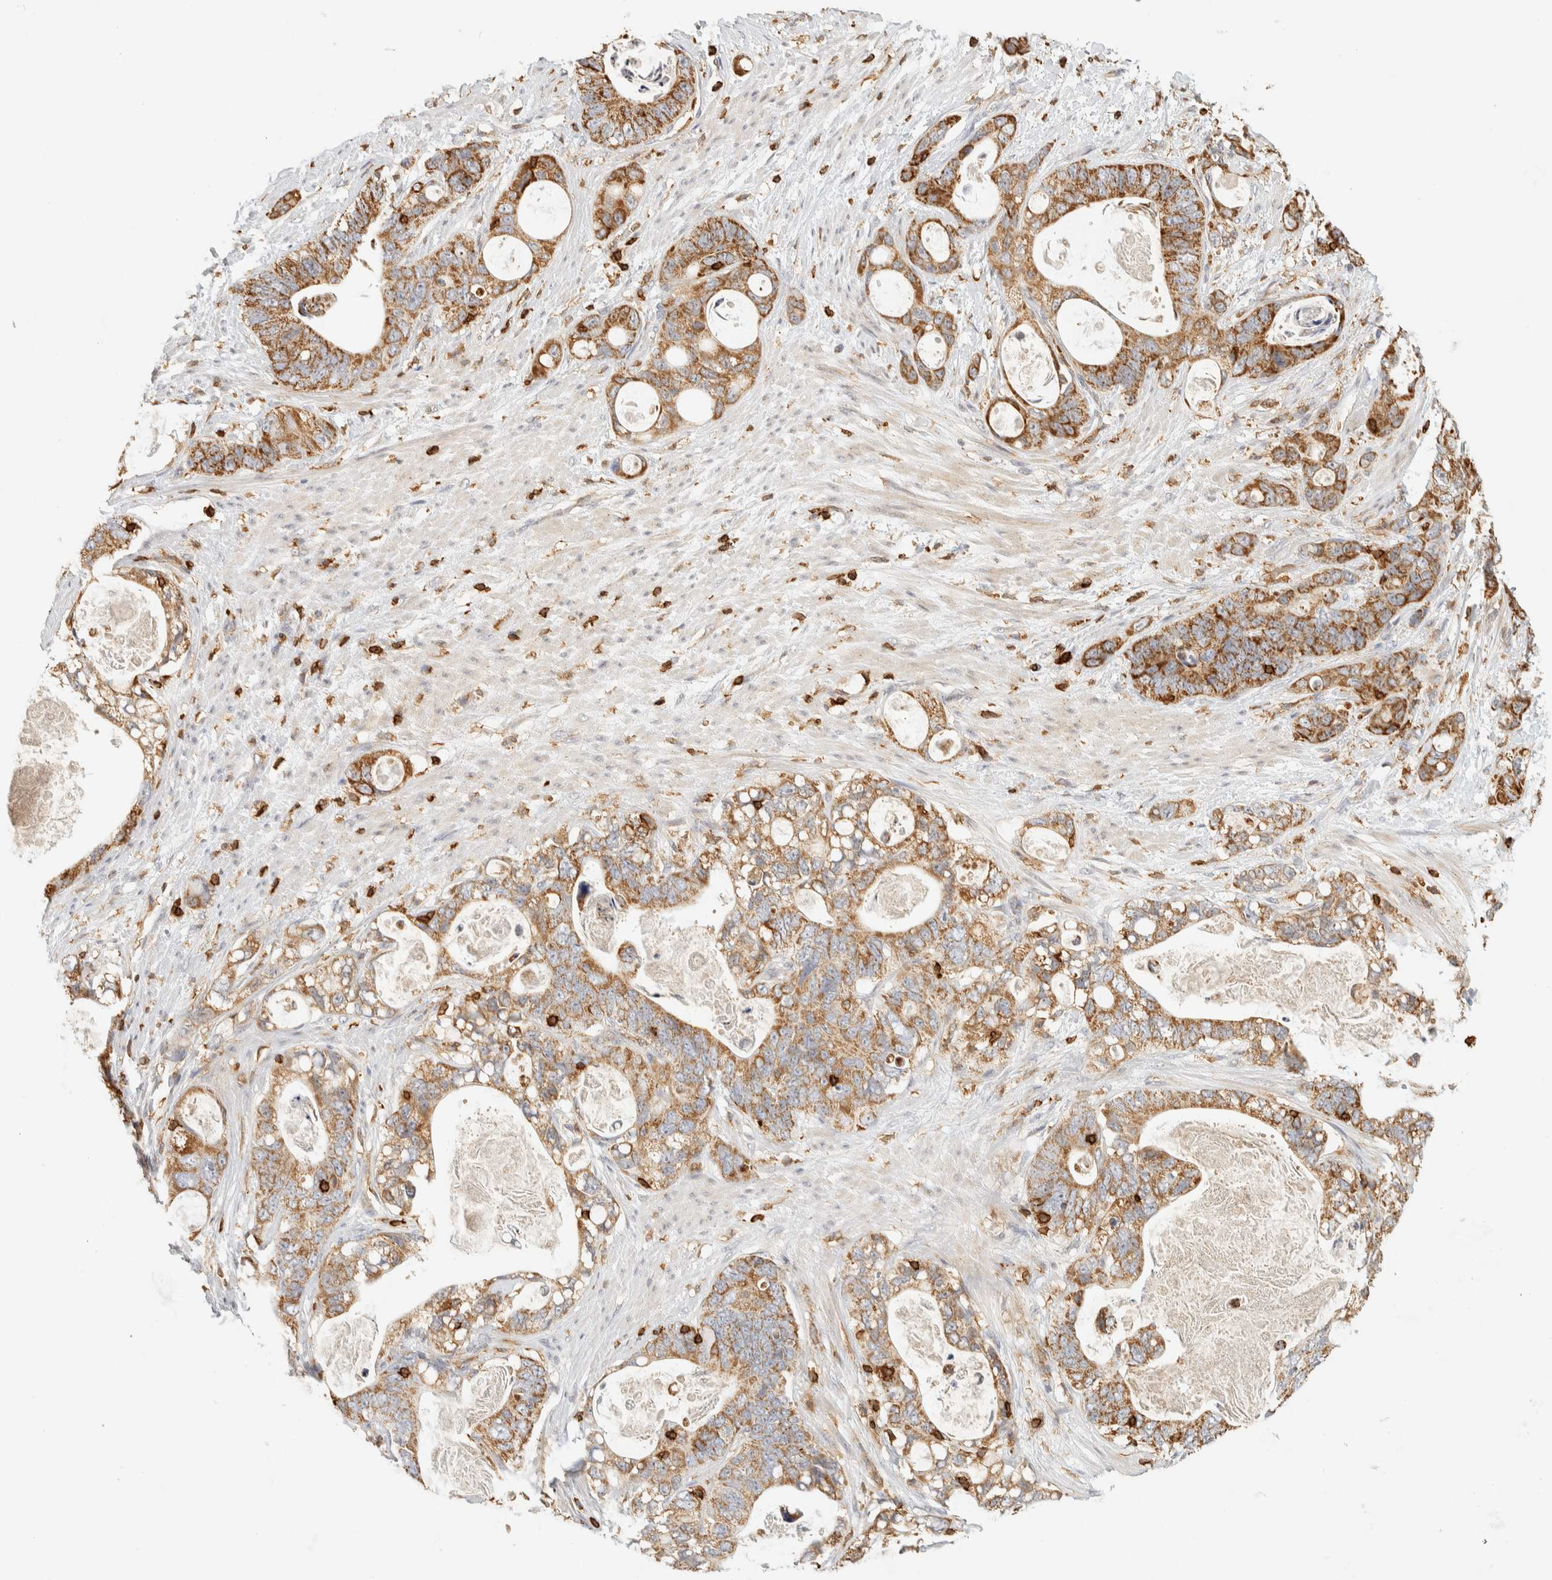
{"staining": {"intensity": "strong", "quantity": ">75%", "location": "cytoplasmic/membranous"}, "tissue": "stomach cancer", "cell_type": "Tumor cells", "image_type": "cancer", "snomed": [{"axis": "morphology", "description": "Normal tissue, NOS"}, {"axis": "morphology", "description": "Adenocarcinoma, NOS"}, {"axis": "topography", "description": "Stomach"}], "caption": "The immunohistochemical stain labels strong cytoplasmic/membranous positivity in tumor cells of stomach cancer (adenocarcinoma) tissue. The staining was performed using DAB (3,3'-diaminobenzidine), with brown indicating positive protein expression. Nuclei are stained blue with hematoxylin.", "gene": "RUNDC1", "patient": {"sex": "female", "age": 89}}